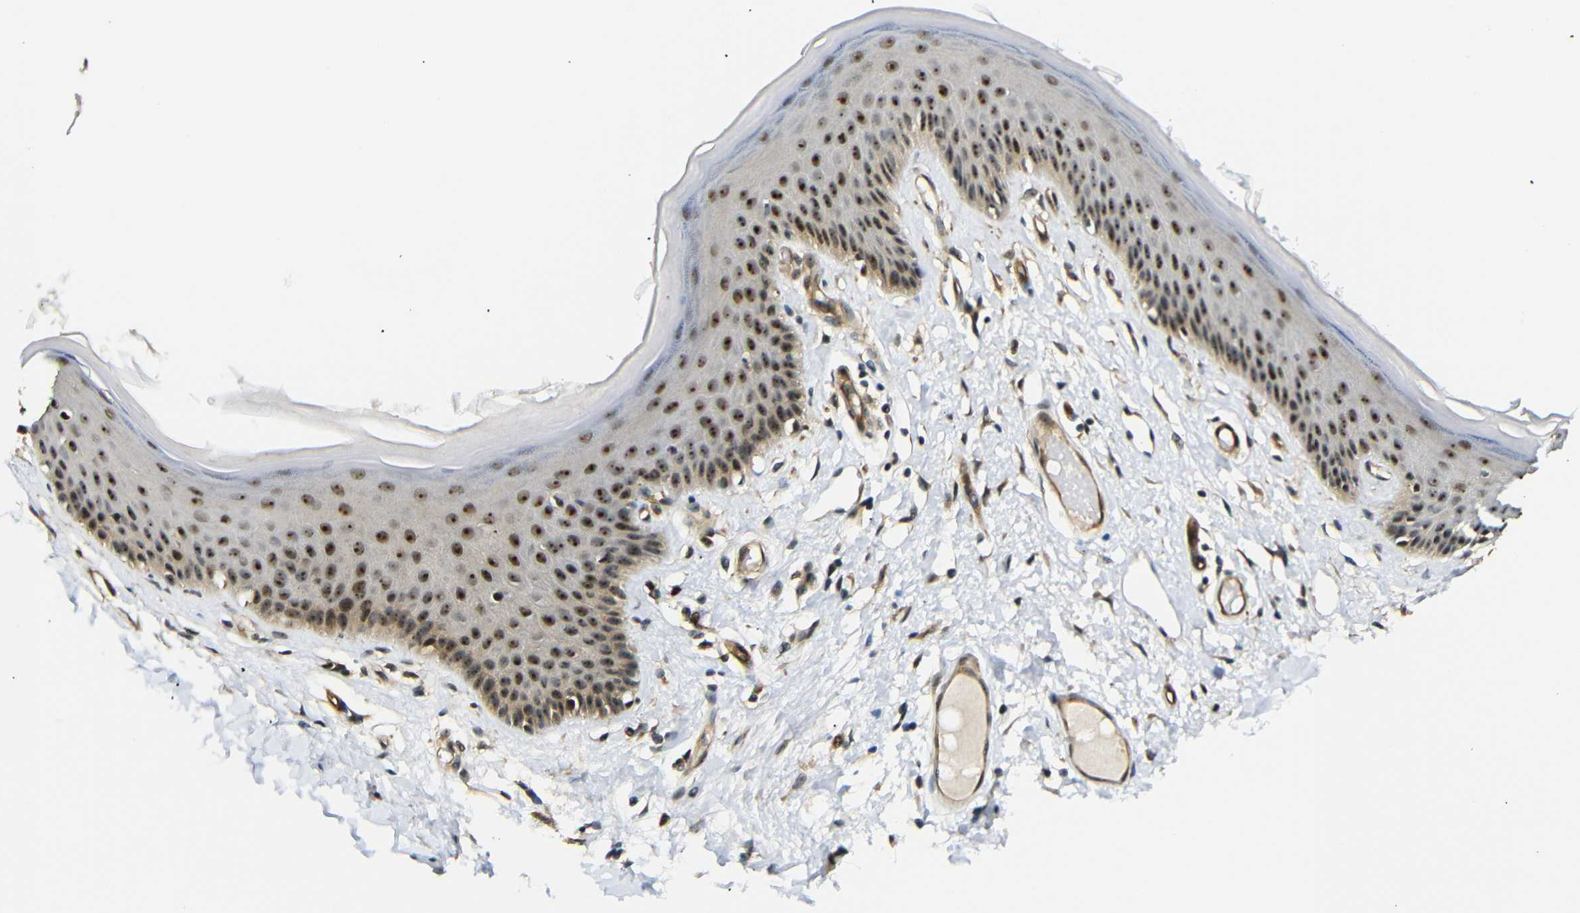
{"staining": {"intensity": "strong", "quantity": ">75%", "location": "nuclear"}, "tissue": "skin", "cell_type": "Epidermal cells", "image_type": "normal", "snomed": [{"axis": "morphology", "description": "Normal tissue, NOS"}, {"axis": "topography", "description": "Vulva"}], "caption": "Normal skin exhibits strong nuclear staining in about >75% of epidermal cells The staining is performed using DAB (3,3'-diaminobenzidine) brown chromogen to label protein expression. The nuclei are counter-stained blue using hematoxylin..", "gene": "PARN", "patient": {"sex": "female", "age": 73}}